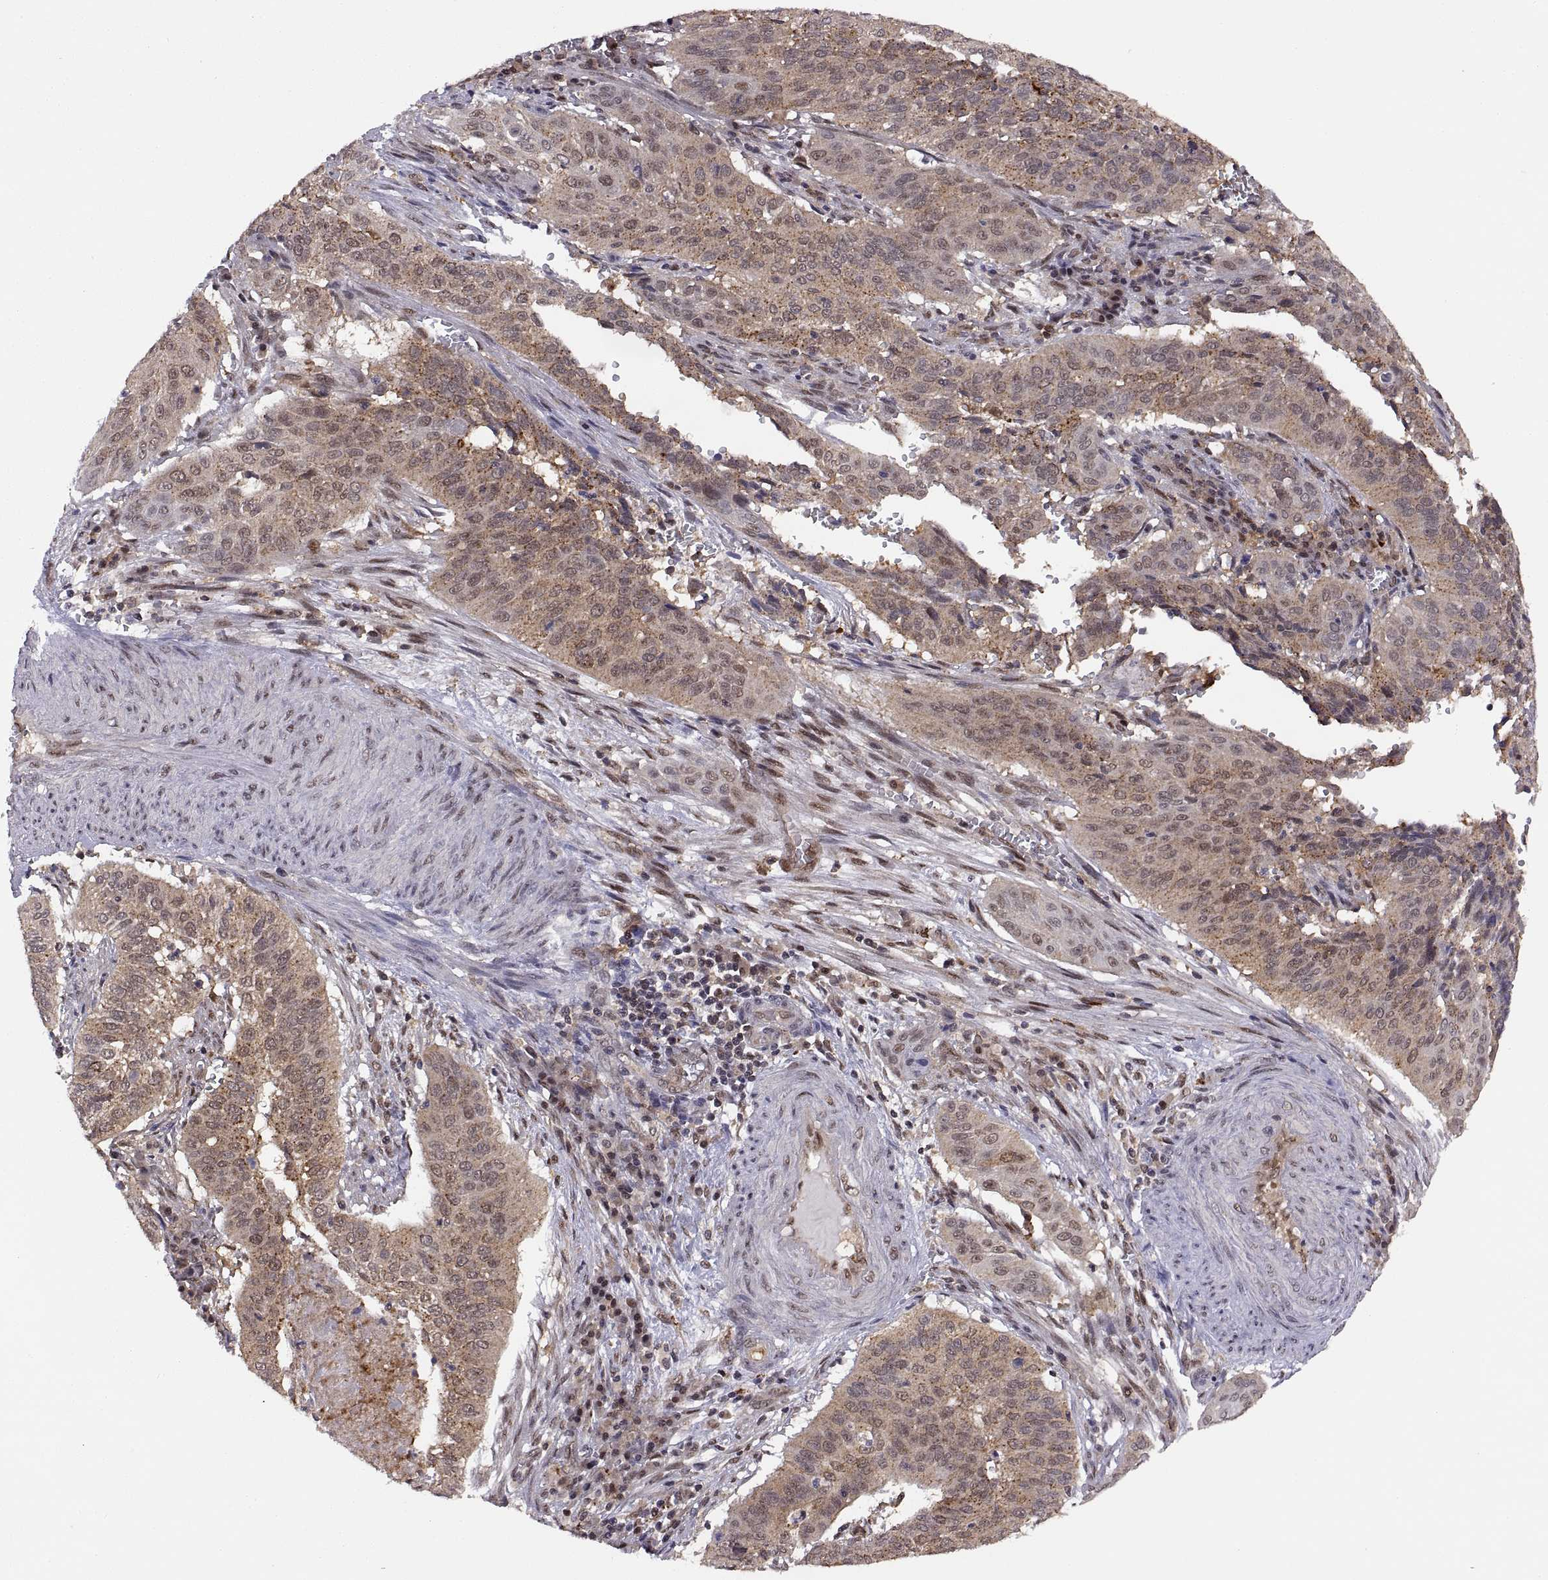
{"staining": {"intensity": "weak", "quantity": ">75%", "location": "cytoplasmic/membranous"}, "tissue": "cervical cancer", "cell_type": "Tumor cells", "image_type": "cancer", "snomed": [{"axis": "morphology", "description": "Squamous cell carcinoma, NOS"}, {"axis": "topography", "description": "Cervix"}], "caption": "IHC of cervical cancer (squamous cell carcinoma) reveals low levels of weak cytoplasmic/membranous positivity in approximately >75% of tumor cells.", "gene": "PSMC2", "patient": {"sex": "female", "age": 39}}